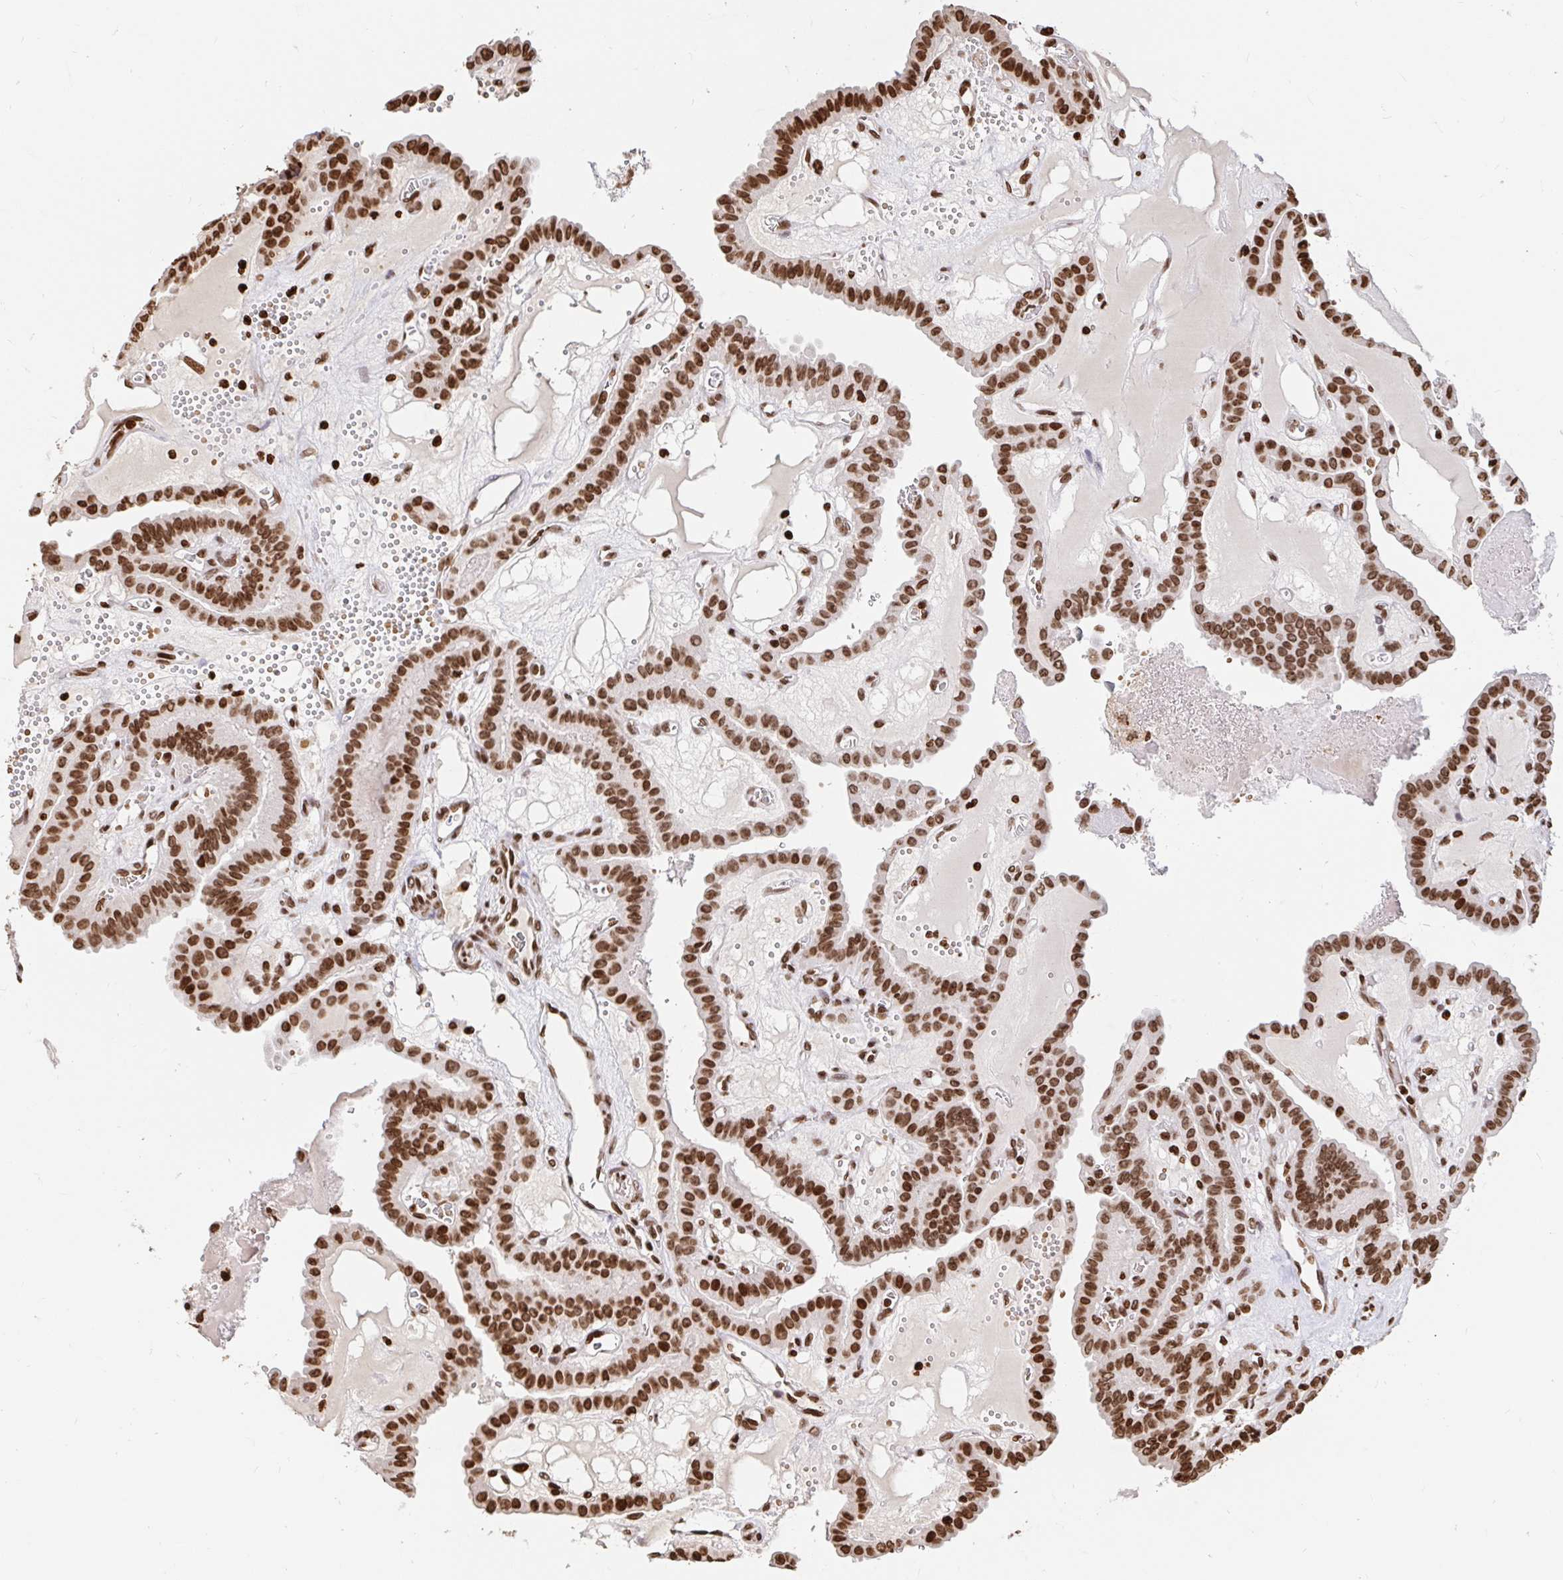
{"staining": {"intensity": "strong", "quantity": ">75%", "location": "nuclear"}, "tissue": "thyroid cancer", "cell_type": "Tumor cells", "image_type": "cancer", "snomed": [{"axis": "morphology", "description": "Papillary adenocarcinoma, NOS"}, {"axis": "topography", "description": "Thyroid gland"}], "caption": "An IHC histopathology image of tumor tissue is shown. Protein staining in brown labels strong nuclear positivity in thyroid cancer within tumor cells.", "gene": "H2BC5", "patient": {"sex": "male", "age": 87}}